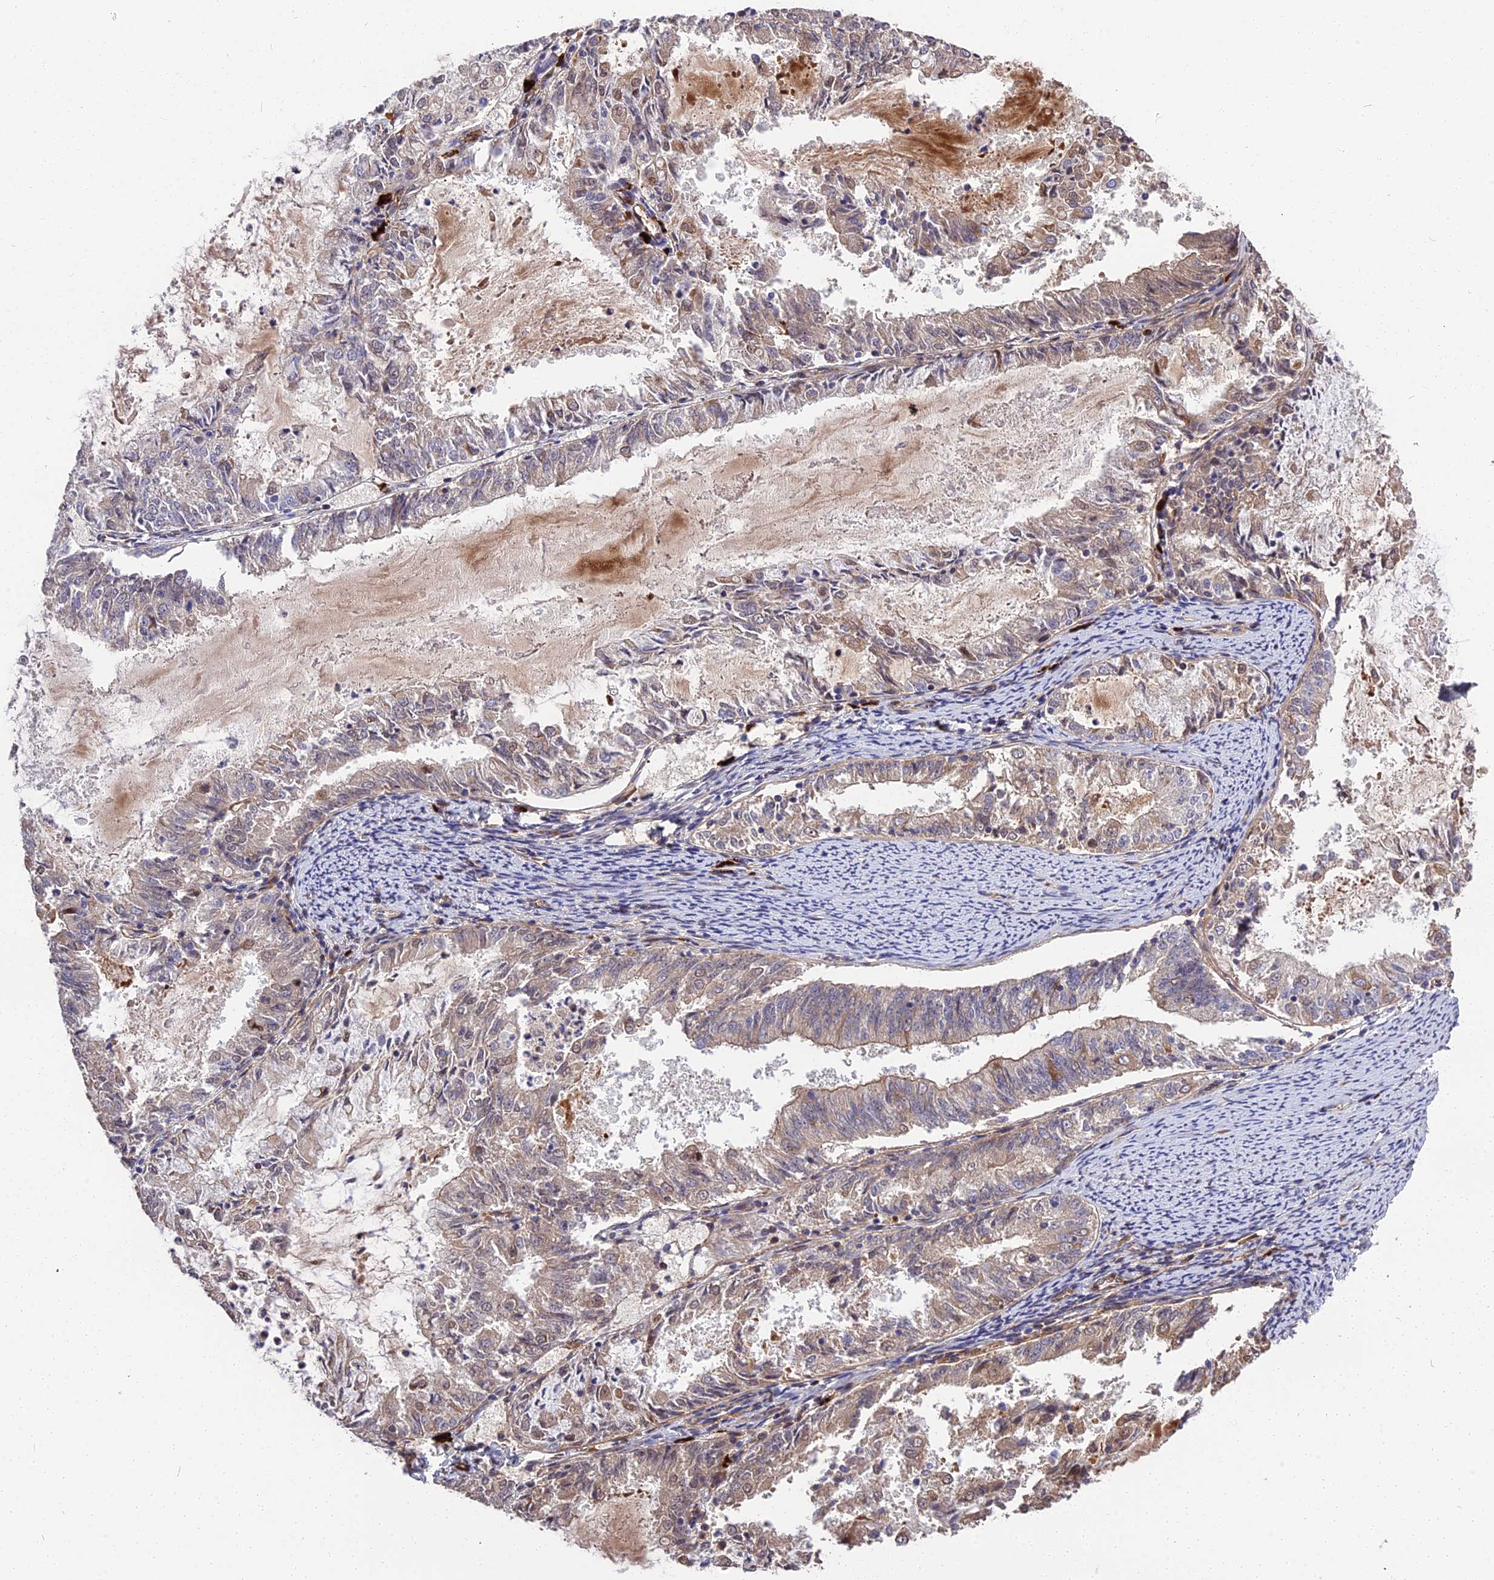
{"staining": {"intensity": "weak", "quantity": "<25%", "location": "cytoplasmic/membranous"}, "tissue": "endometrial cancer", "cell_type": "Tumor cells", "image_type": "cancer", "snomed": [{"axis": "morphology", "description": "Adenocarcinoma, NOS"}, {"axis": "topography", "description": "Endometrium"}], "caption": "Tumor cells show no significant protein positivity in endometrial adenocarcinoma. (Brightfield microscopy of DAB immunohistochemistry (IHC) at high magnification).", "gene": "MFSD2A", "patient": {"sex": "female", "age": 57}}